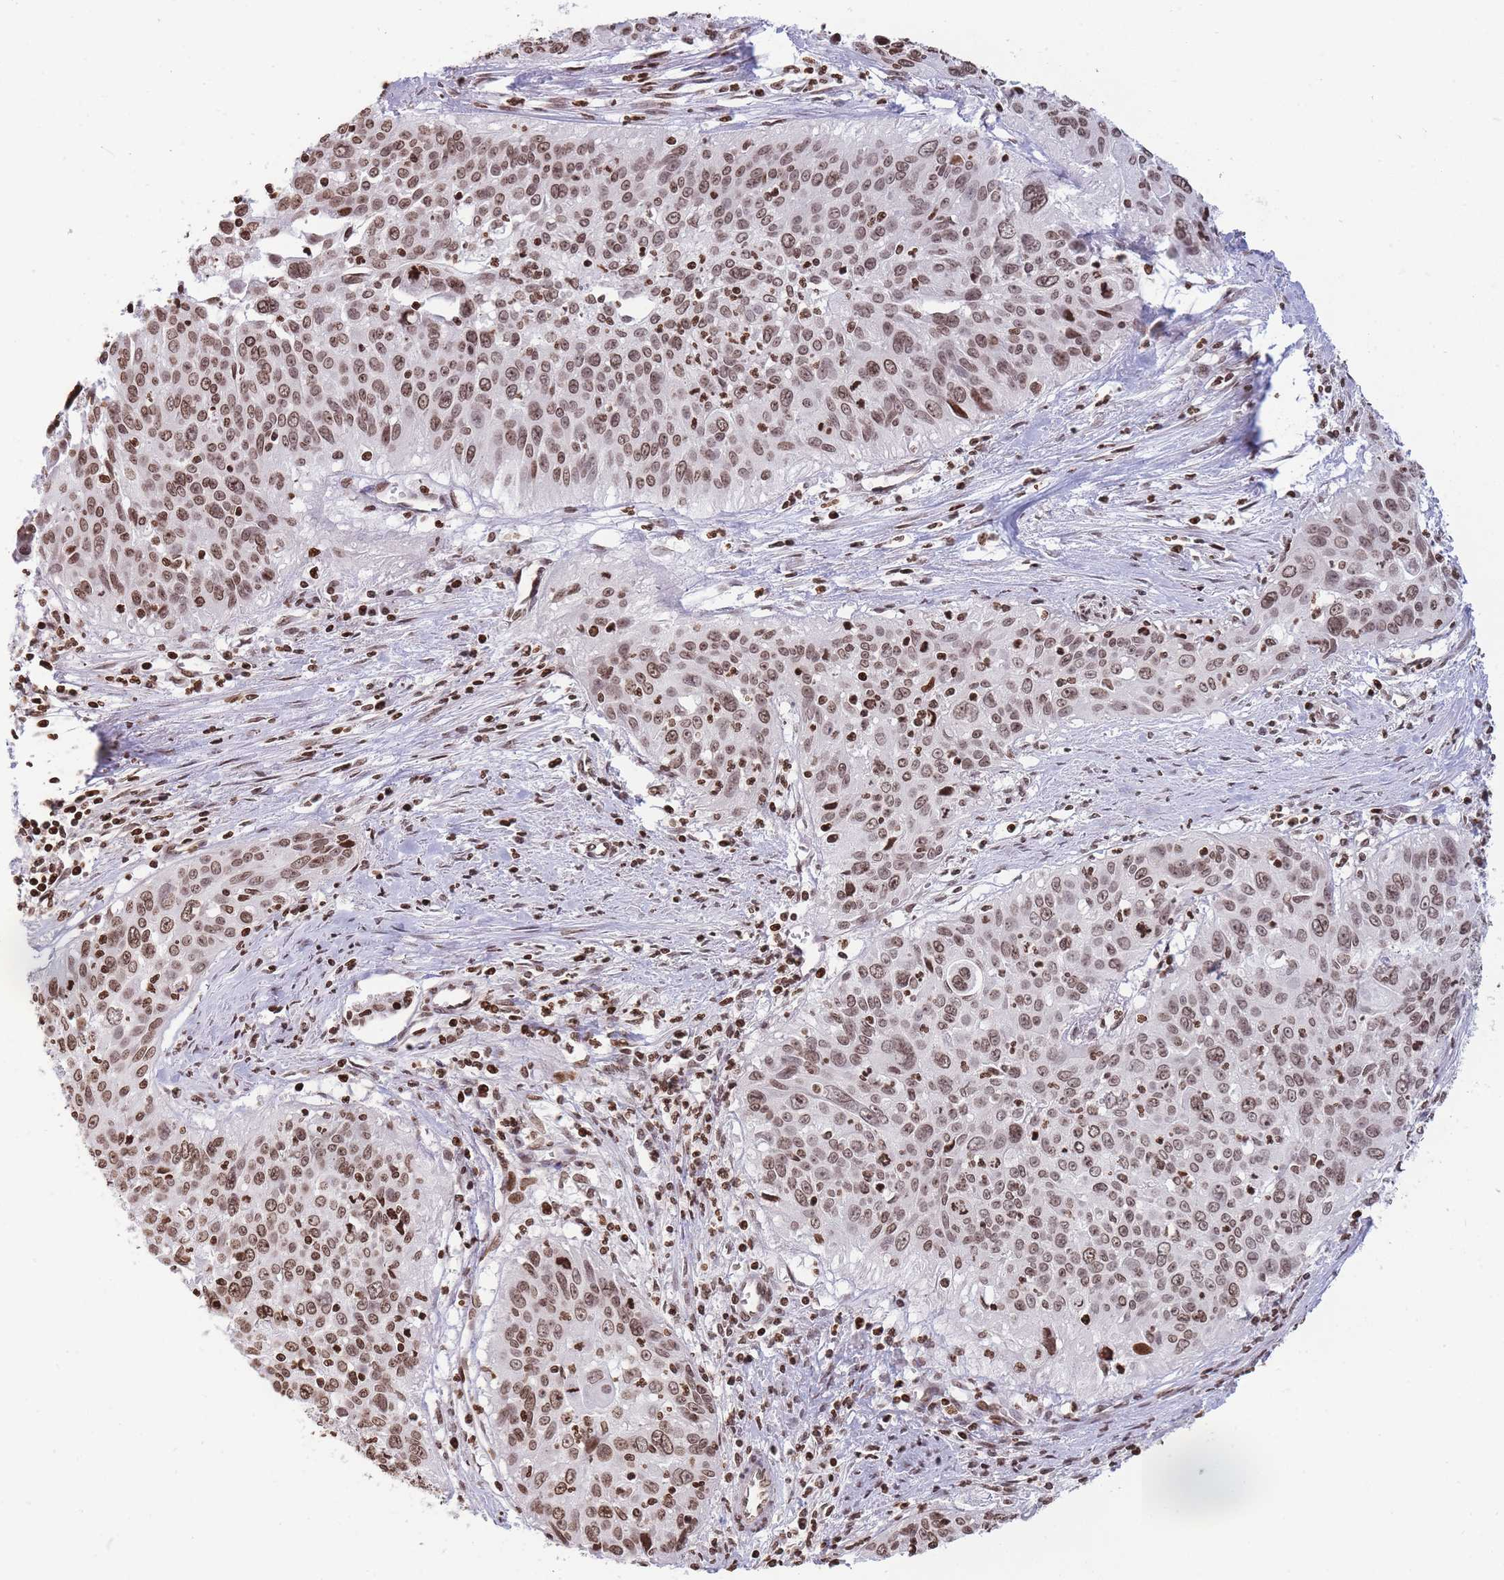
{"staining": {"intensity": "moderate", "quantity": ">75%", "location": "nuclear"}, "tissue": "cervical cancer", "cell_type": "Tumor cells", "image_type": "cancer", "snomed": [{"axis": "morphology", "description": "Squamous cell carcinoma, NOS"}, {"axis": "topography", "description": "Cervix"}], "caption": "DAB immunohistochemical staining of cervical cancer (squamous cell carcinoma) displays moderate nuclear protein positivity in about >75% of tumor cells.", "gene": "SHISAL1", "patient": {"sex": "female", "age": 55}}